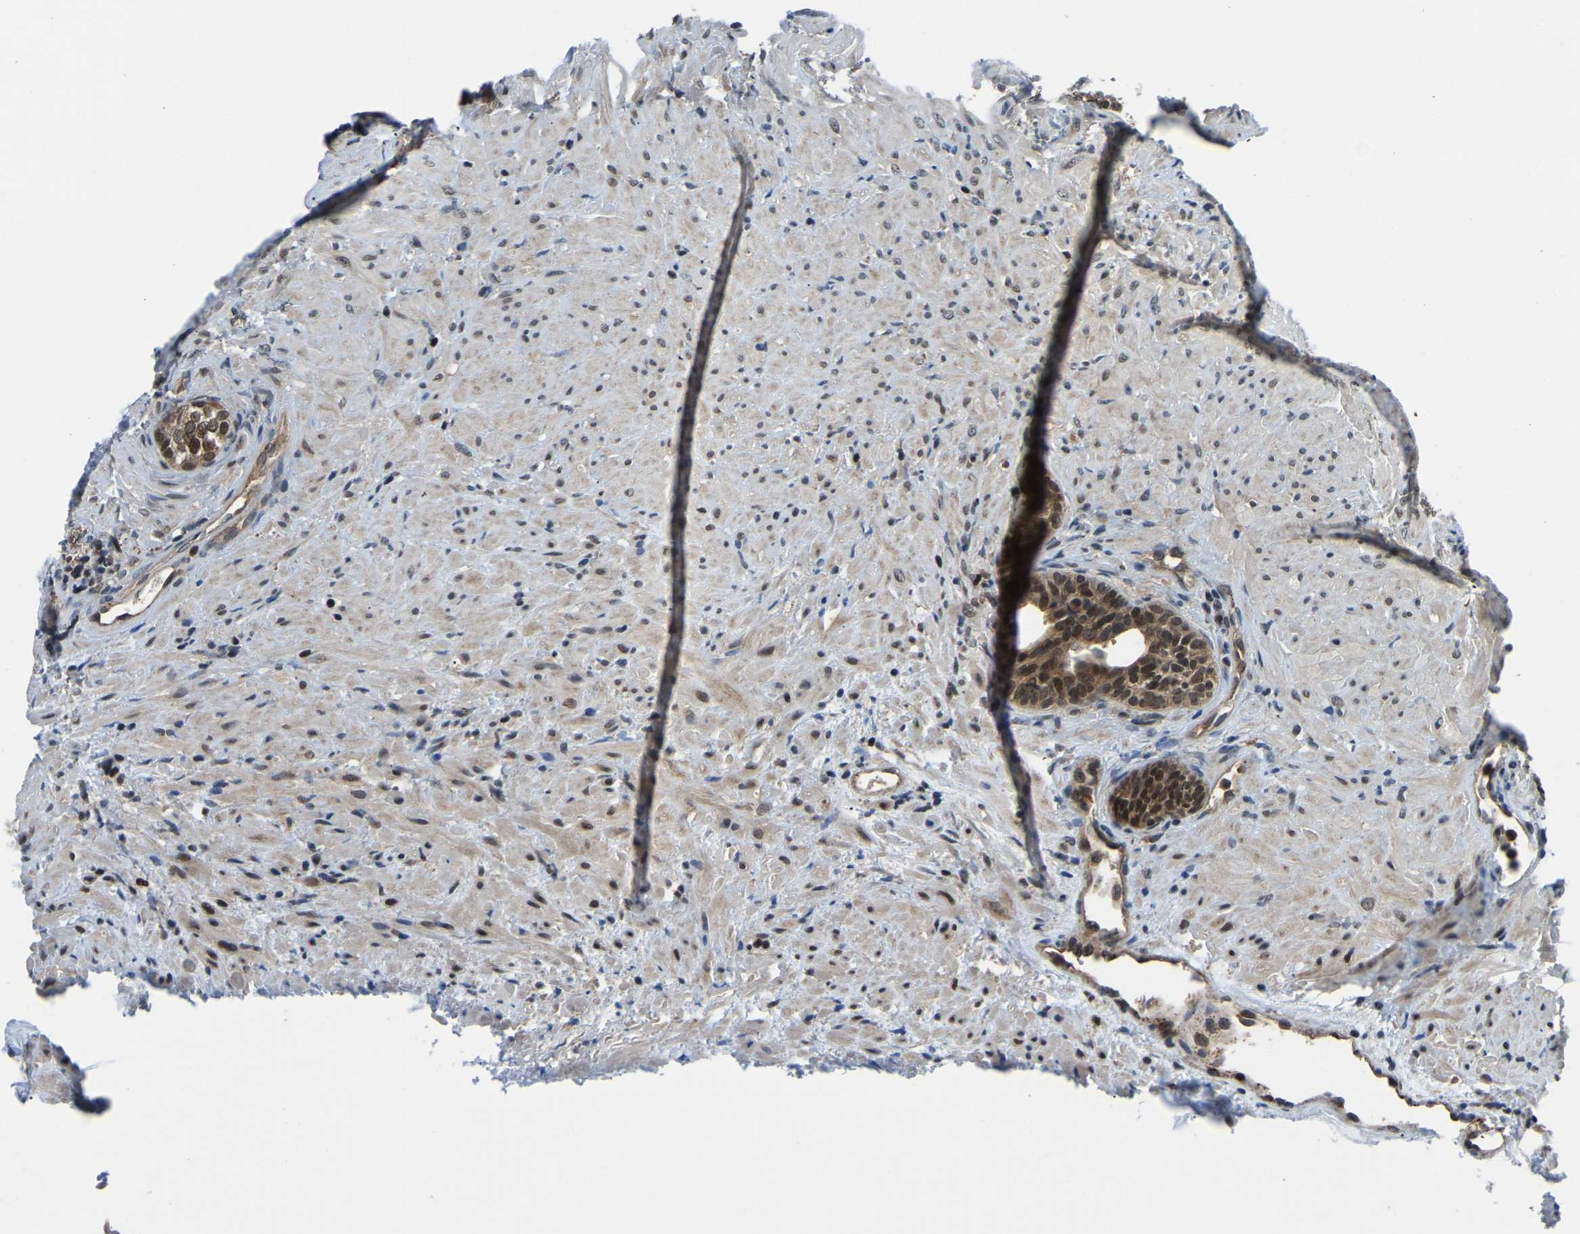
{"staining": {"intensity": "strong", "quantity": ">75%", "location": "cytoplasmic/membranous,nuclear"}, "tissue": "prostate", "cell_type": "Glandular cells", "image_type": "normal", "snomed": [{"axis": "morphology", "description": "Normal tissue, NOS"}, {"axis": "topography", "description": "Prostate"}], "caption": "IHC (DAB) staining of unremarkable human prostate displays strong cytoplasmic/membranous,nuclear protein staining in about >75% of glandular cells.", "gene": "DFFA", "patient": {"sex": "male", "age": 76}}